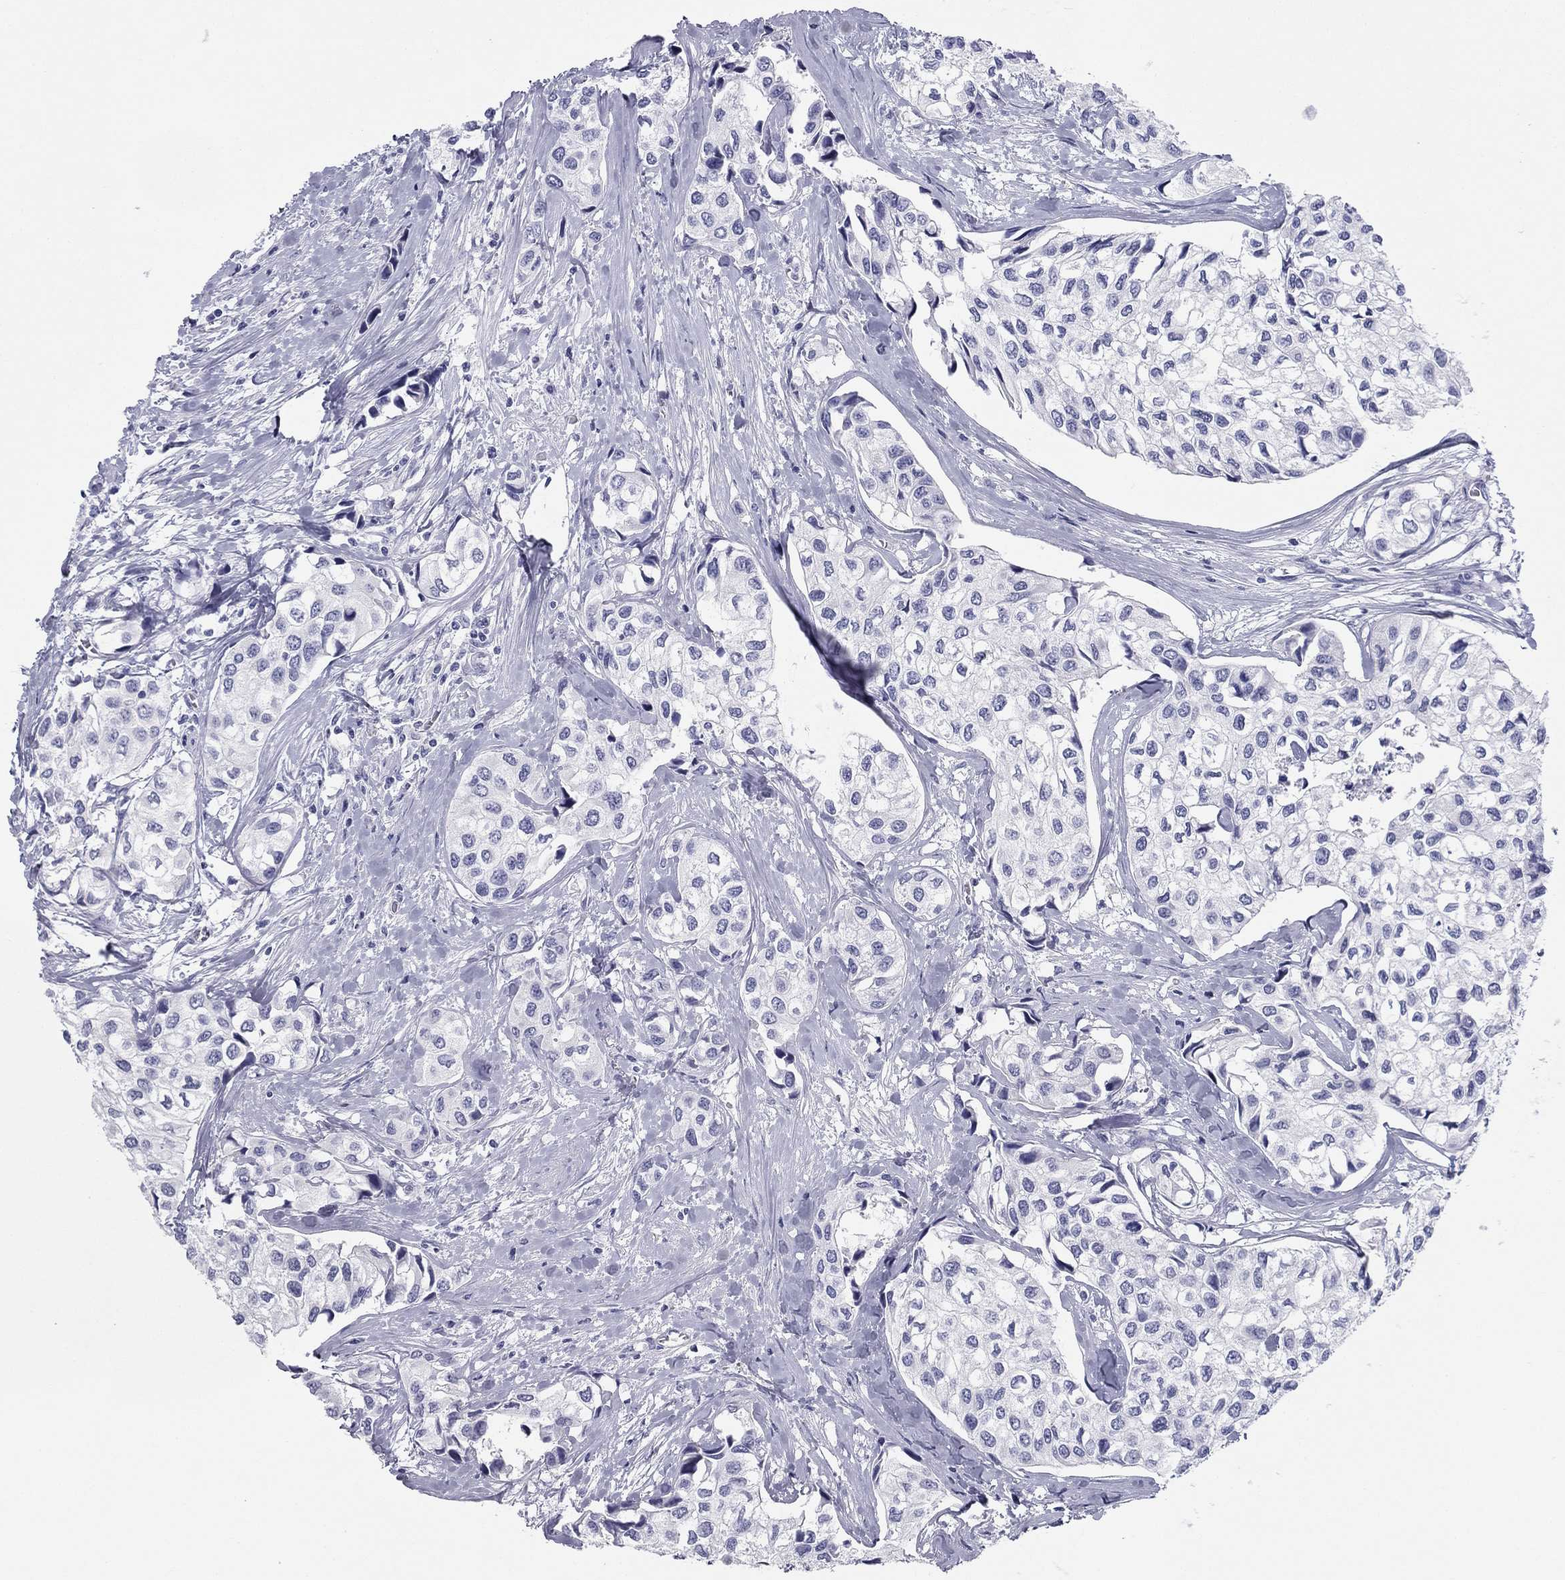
{"staining": {"intensity": "negative", "quantity": "none", "location": "none"}, "tissue": "urothelial cancer", "cell_type": "Tumor cells", "image_type": "cancer", "snomed": [{"axis": "morphology", "description": "Urothelial carcinoma, High grade"}, {"axis": "topography", "description": "Urinary bladder"}], "caption": "High magnification brightfield microscopy of urothelial cancer stained with DAB (brown) and counterstained with hematoxylin (blue): tumor cells show no significant staining.", "gene": "ZP2", "patient": {"sex": "male", "age": 73}}